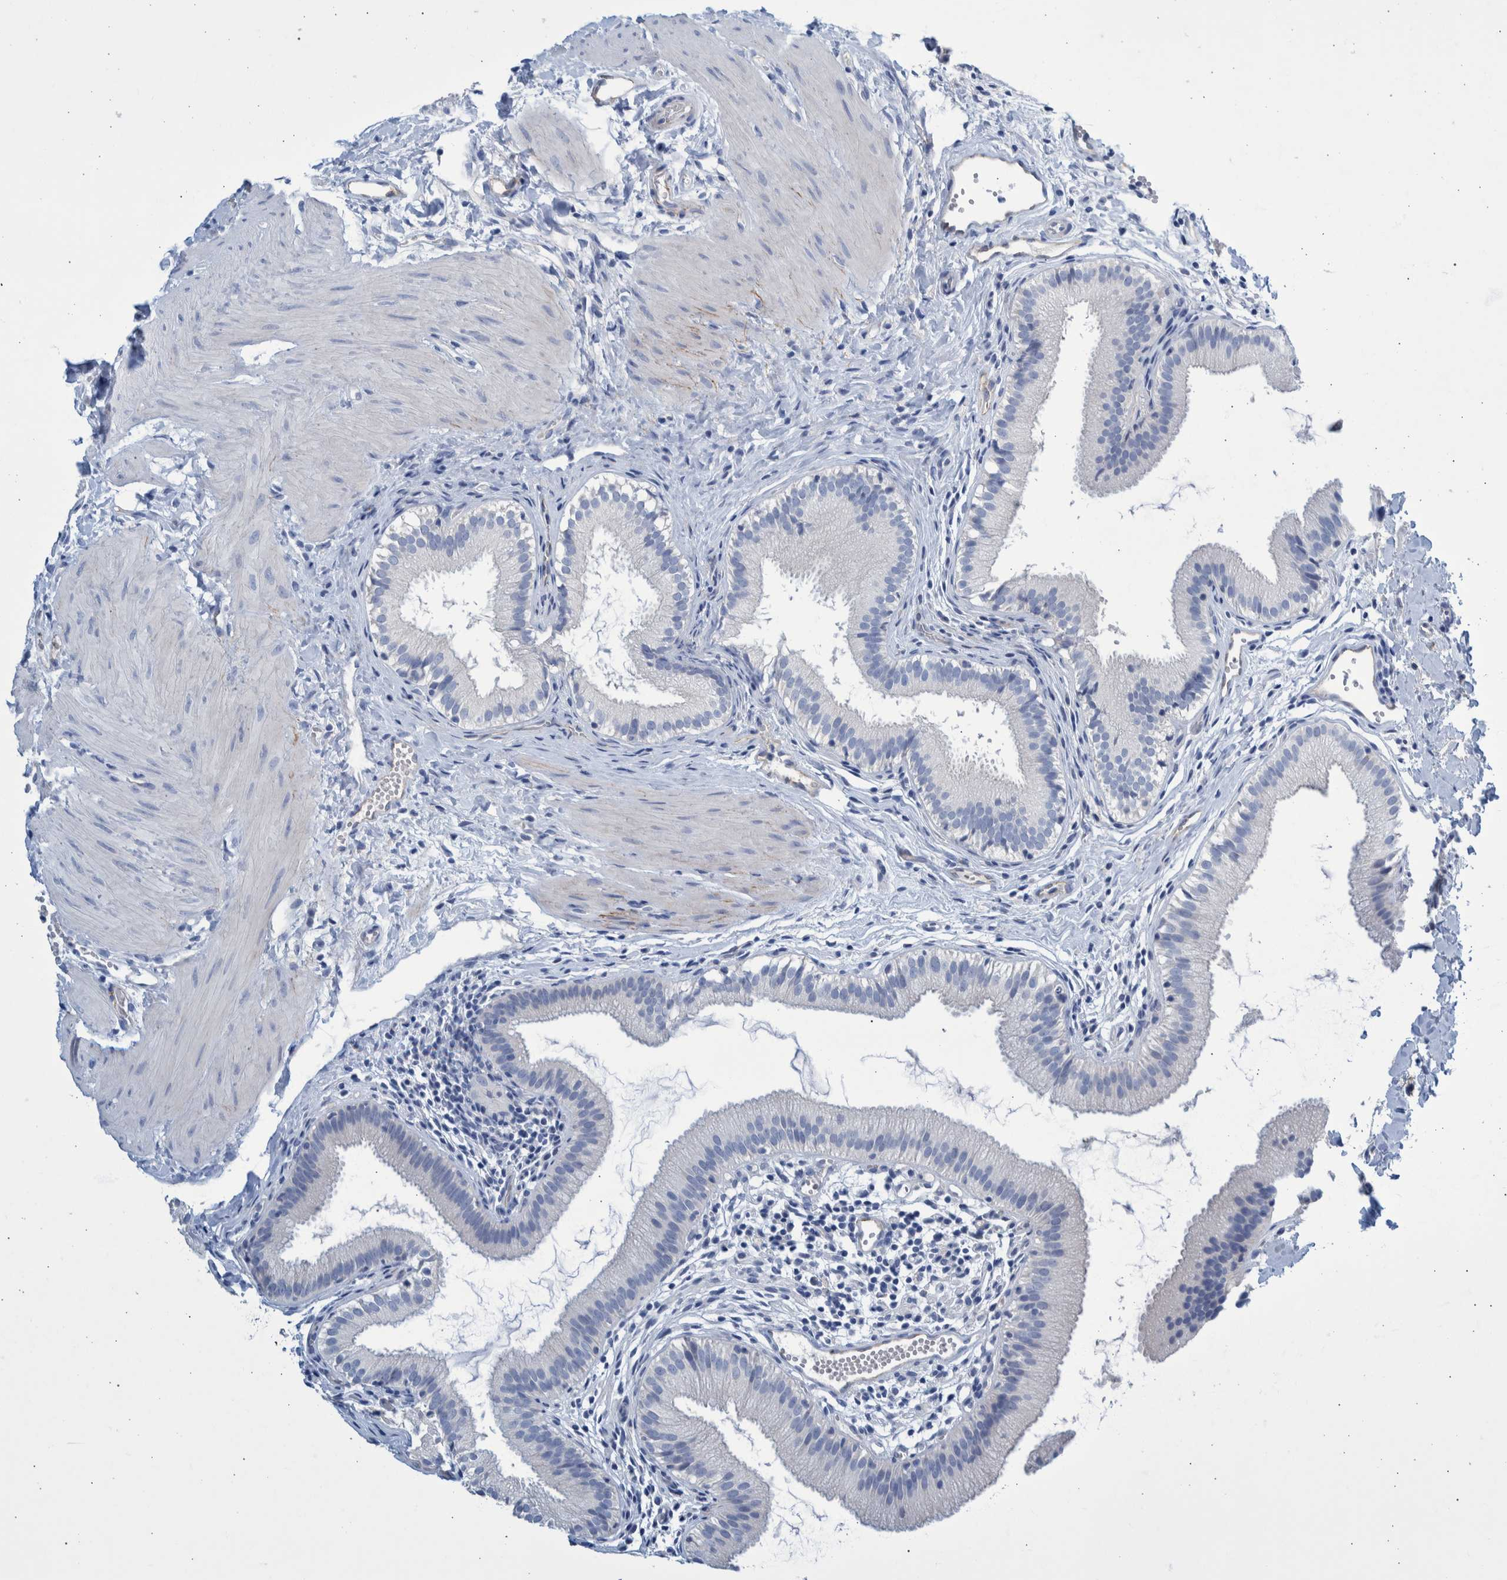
{"staining": {"intensity": "negative", "quantity": "none", "location": "none"}, "tissue": "gallbladder", "cell_type": "Glandular cells", "image_type": "normal", "snomed": [{"axis": "morphology", "description": "Normal tissue, NOS"}, {"axis": "topography", "description": "Gallbladder"}], "caption": "The histopathology image displays no significant staining in glandular cells of gallbladder. (DAB immunohistochemistry (IHC), high magnification).", "gene": "SLC34A3", "patient": {"sex": "female", "age": 26}}